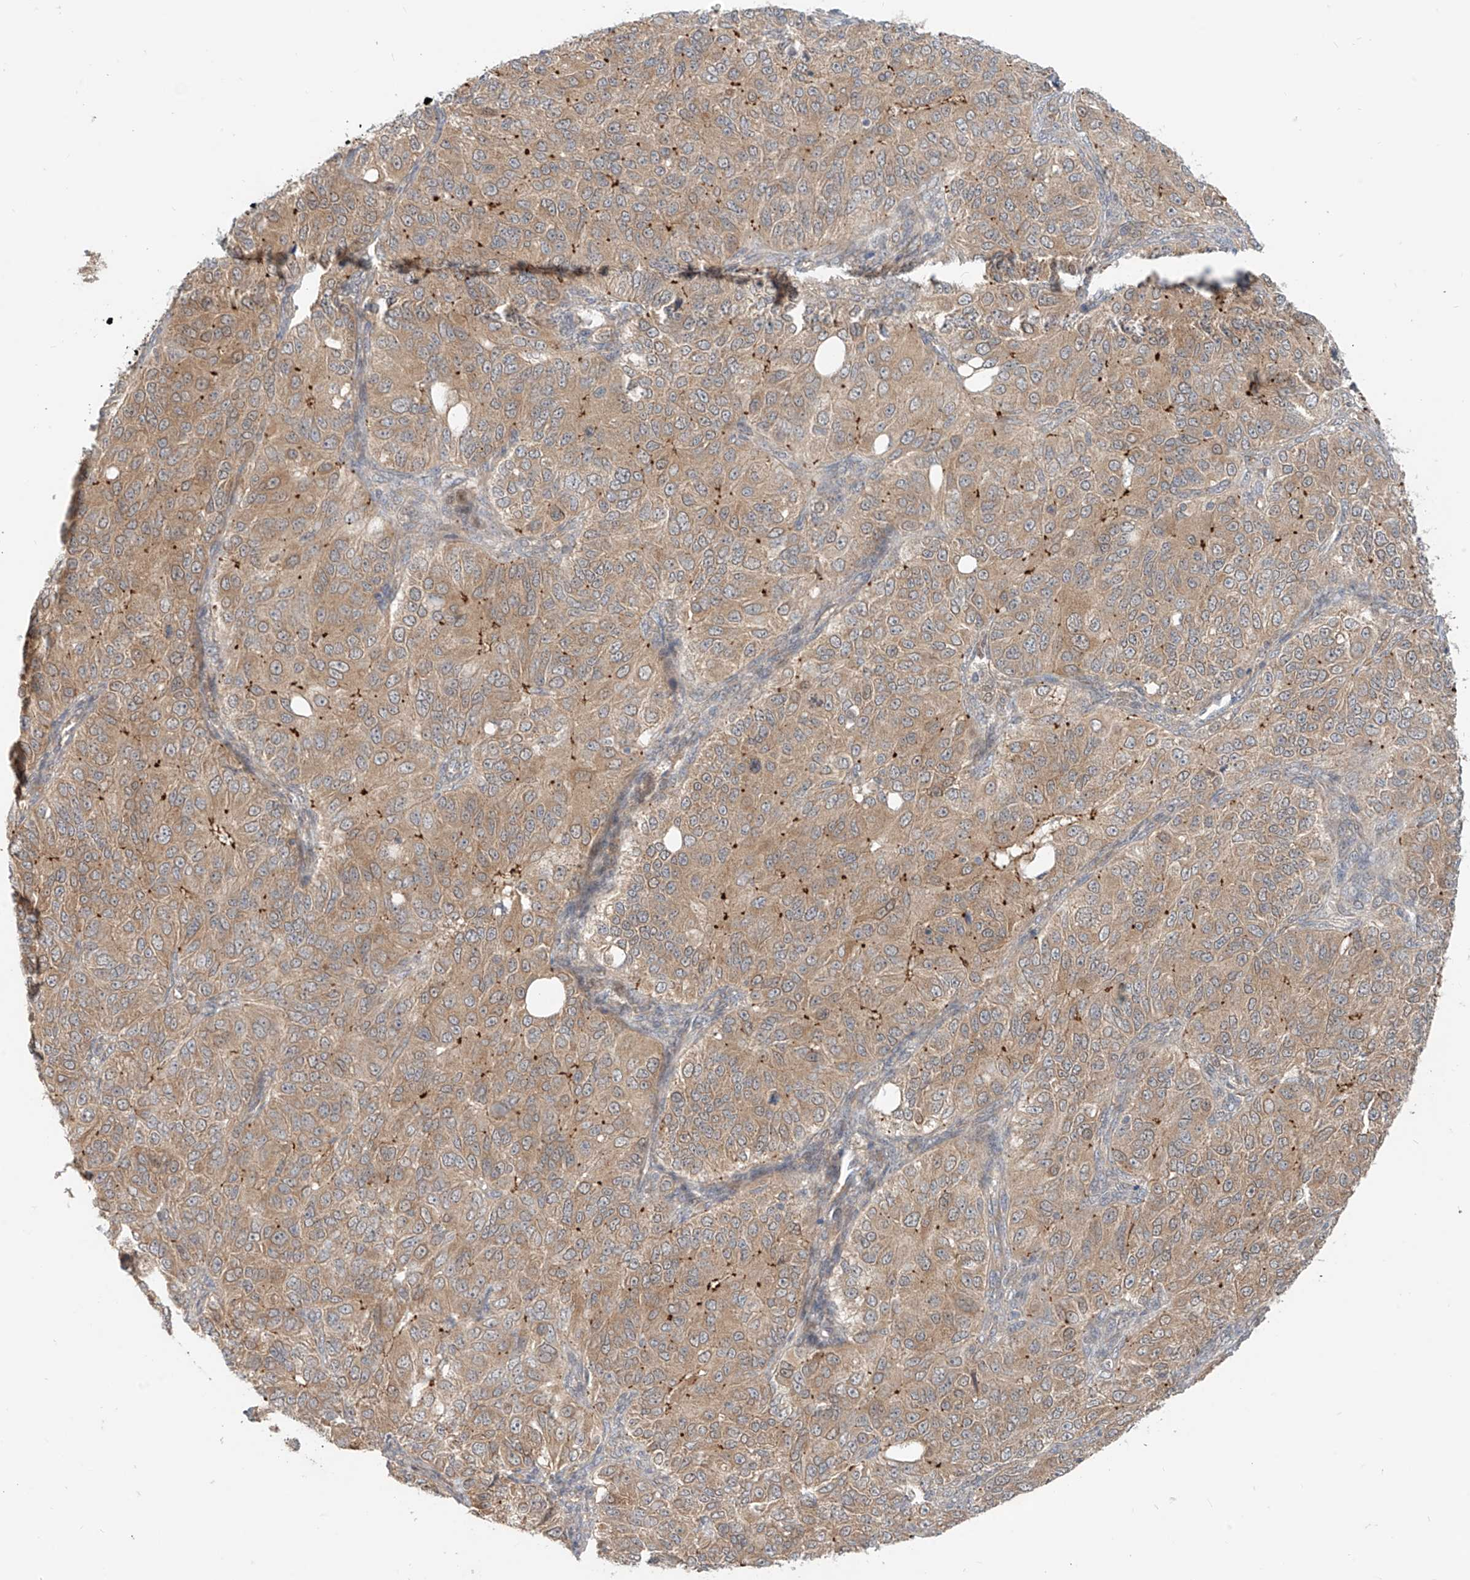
{"staining": {"intensity": "moderate", "quantity": ">75%", "location": "cytoplasmic/membranous"}, "tissue": "ovarian cancer", "cell_type": "Tumor cells", "image_type": "cancer", "snomed": [{"axis": "morphology", "description": "Carcinoma, endometroid"}, {"axis": "topography", "description": "Ovary"}], "caption": "Ovarian endometroid carcinoma stained with a brown dye shows moderate cytoplasmic/membranous positive expression in approximately >75% of tumor cells.", "gene": "MTUS2", "patient": {"sex": "female", "age": 51}}